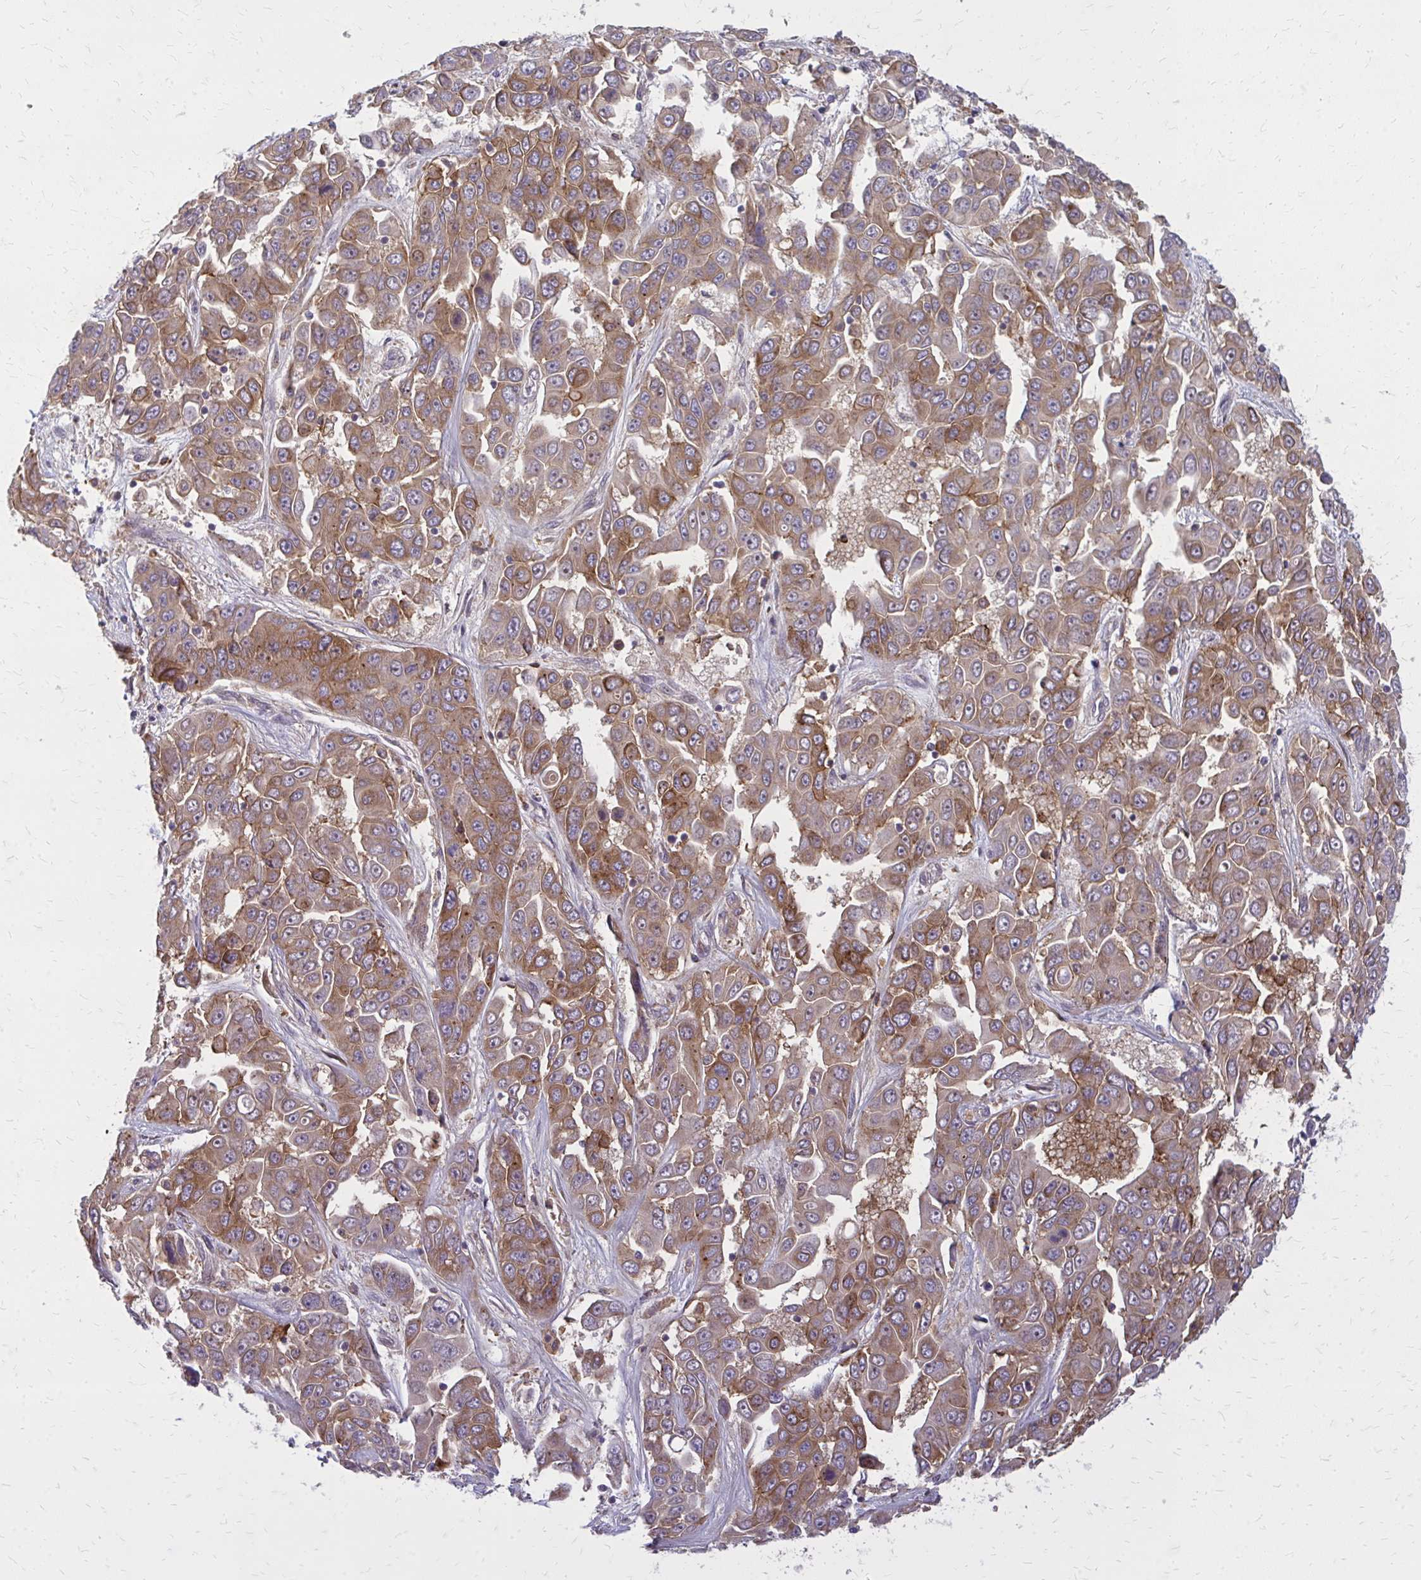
{"staining": {"intensity": "moderate", "quantity": ">75%", "location": "cytoplasmic/membranous"}, "tissue": "liver cancer", "cell_type": "Tumor cells", "image_type": "cancer", "snomed": [{"axis": "morphology", "description": "Cholangiocarcinoma"}, {"axis": "topography", "description": "Liver"}], "caption": "The photomicrograph exhibits immunohistochemical staining of liver cancer (cholangiocarcinoma). There is moderate cytoplasmic/membranous expression is appreciated in about >75% of tumor cells.", "gene": "OXNAD1", "patient": {"sex": "female", "age": 52}}